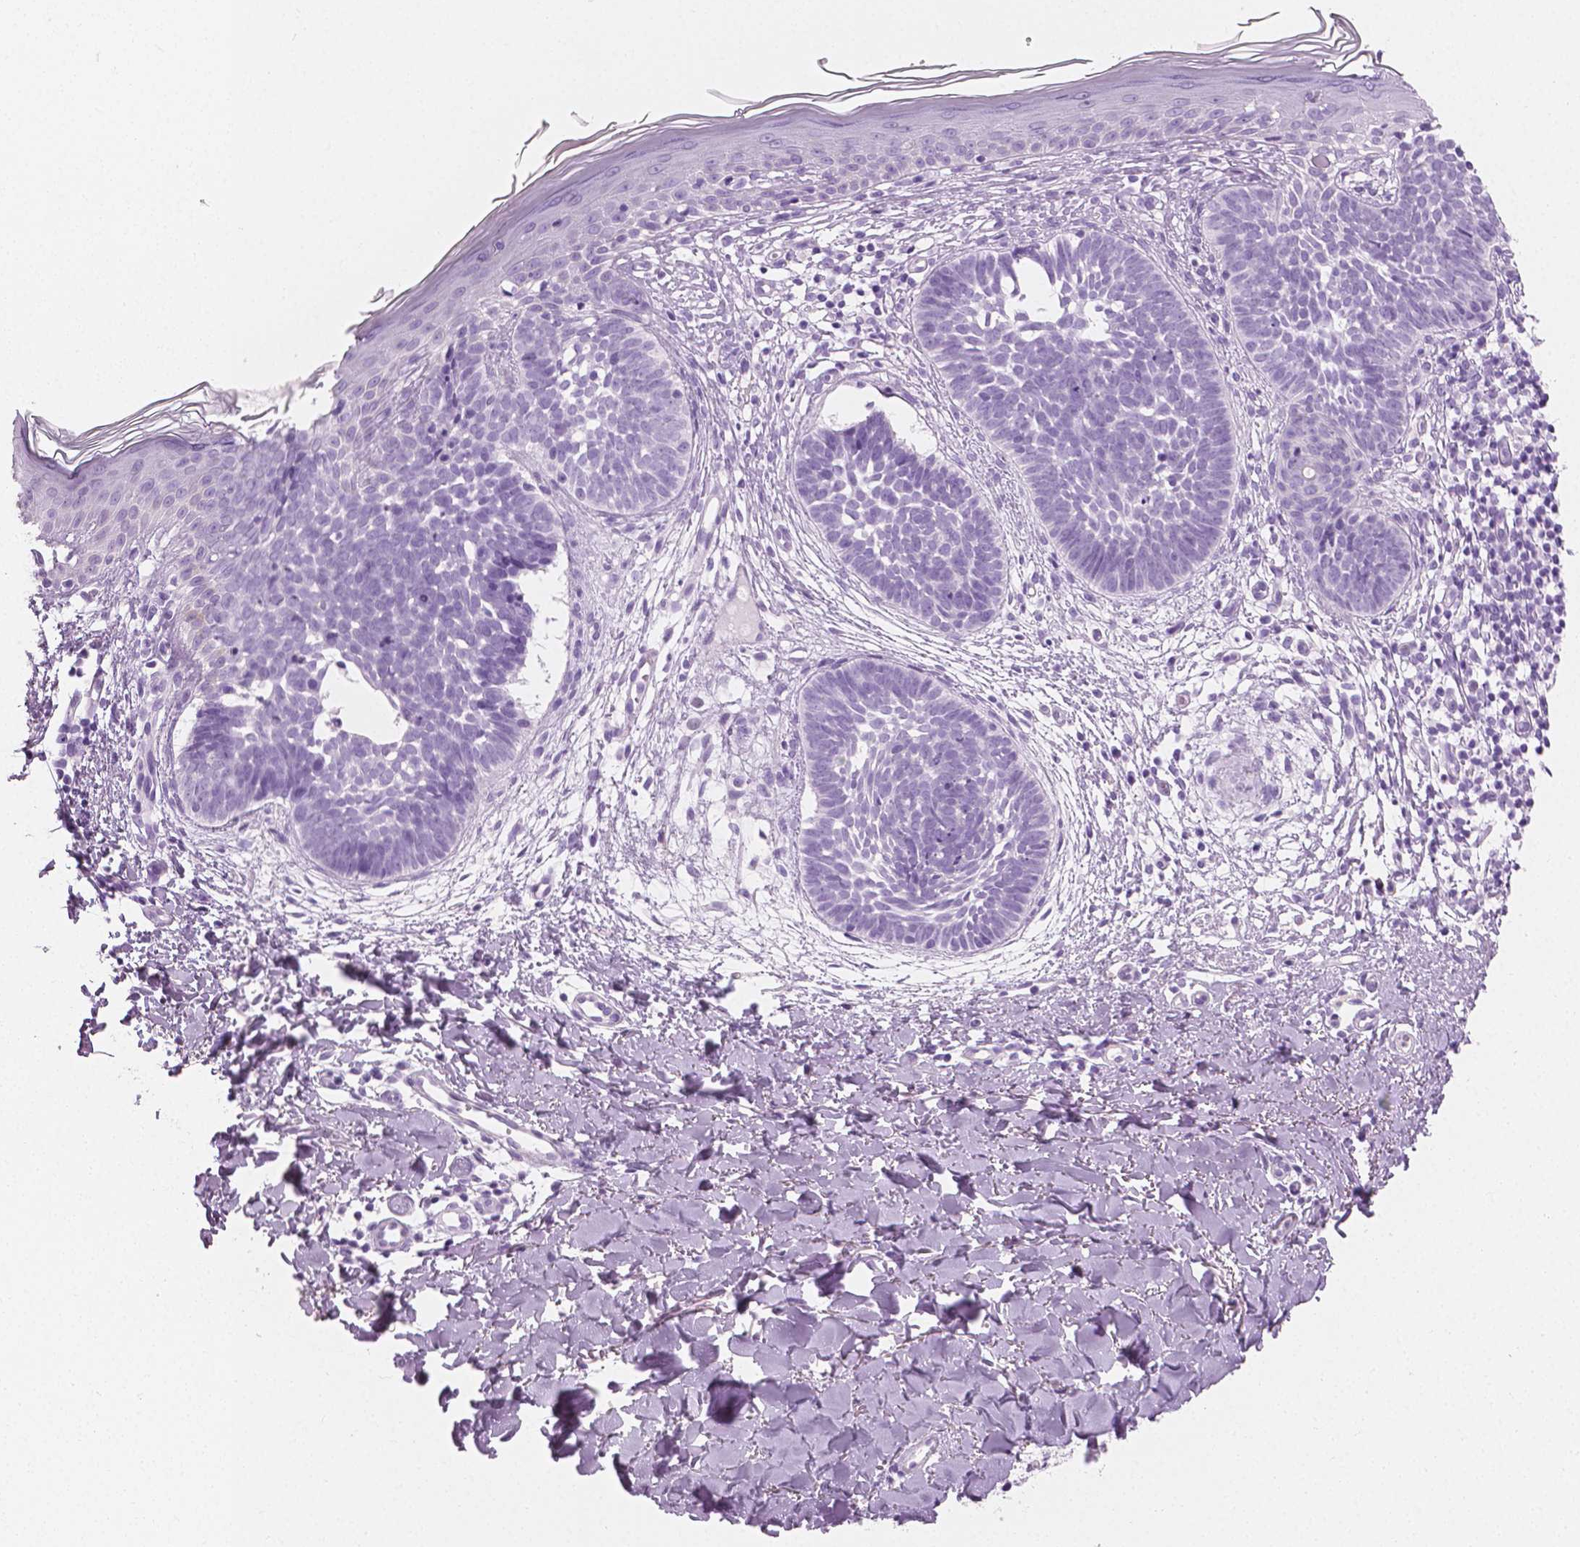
{"staining": {"intensity": "negative", "quantity": "none", "location": "none"}, "tissue": "skin cancer", "cell_type": "Tumor cells", "image_type": "cancer", "snomed": [{"axis": "morphology", "description": "Basal cell carcinoma"}, {"axis": "topography", "description": "Skin"}], "caption": "Immunohistochemistry (IHC) of human skin basal cell carcinoma shows no expression in tumor cells.", "gene": "PLIN4", "patient": {"sex": "female", "age": 51}}